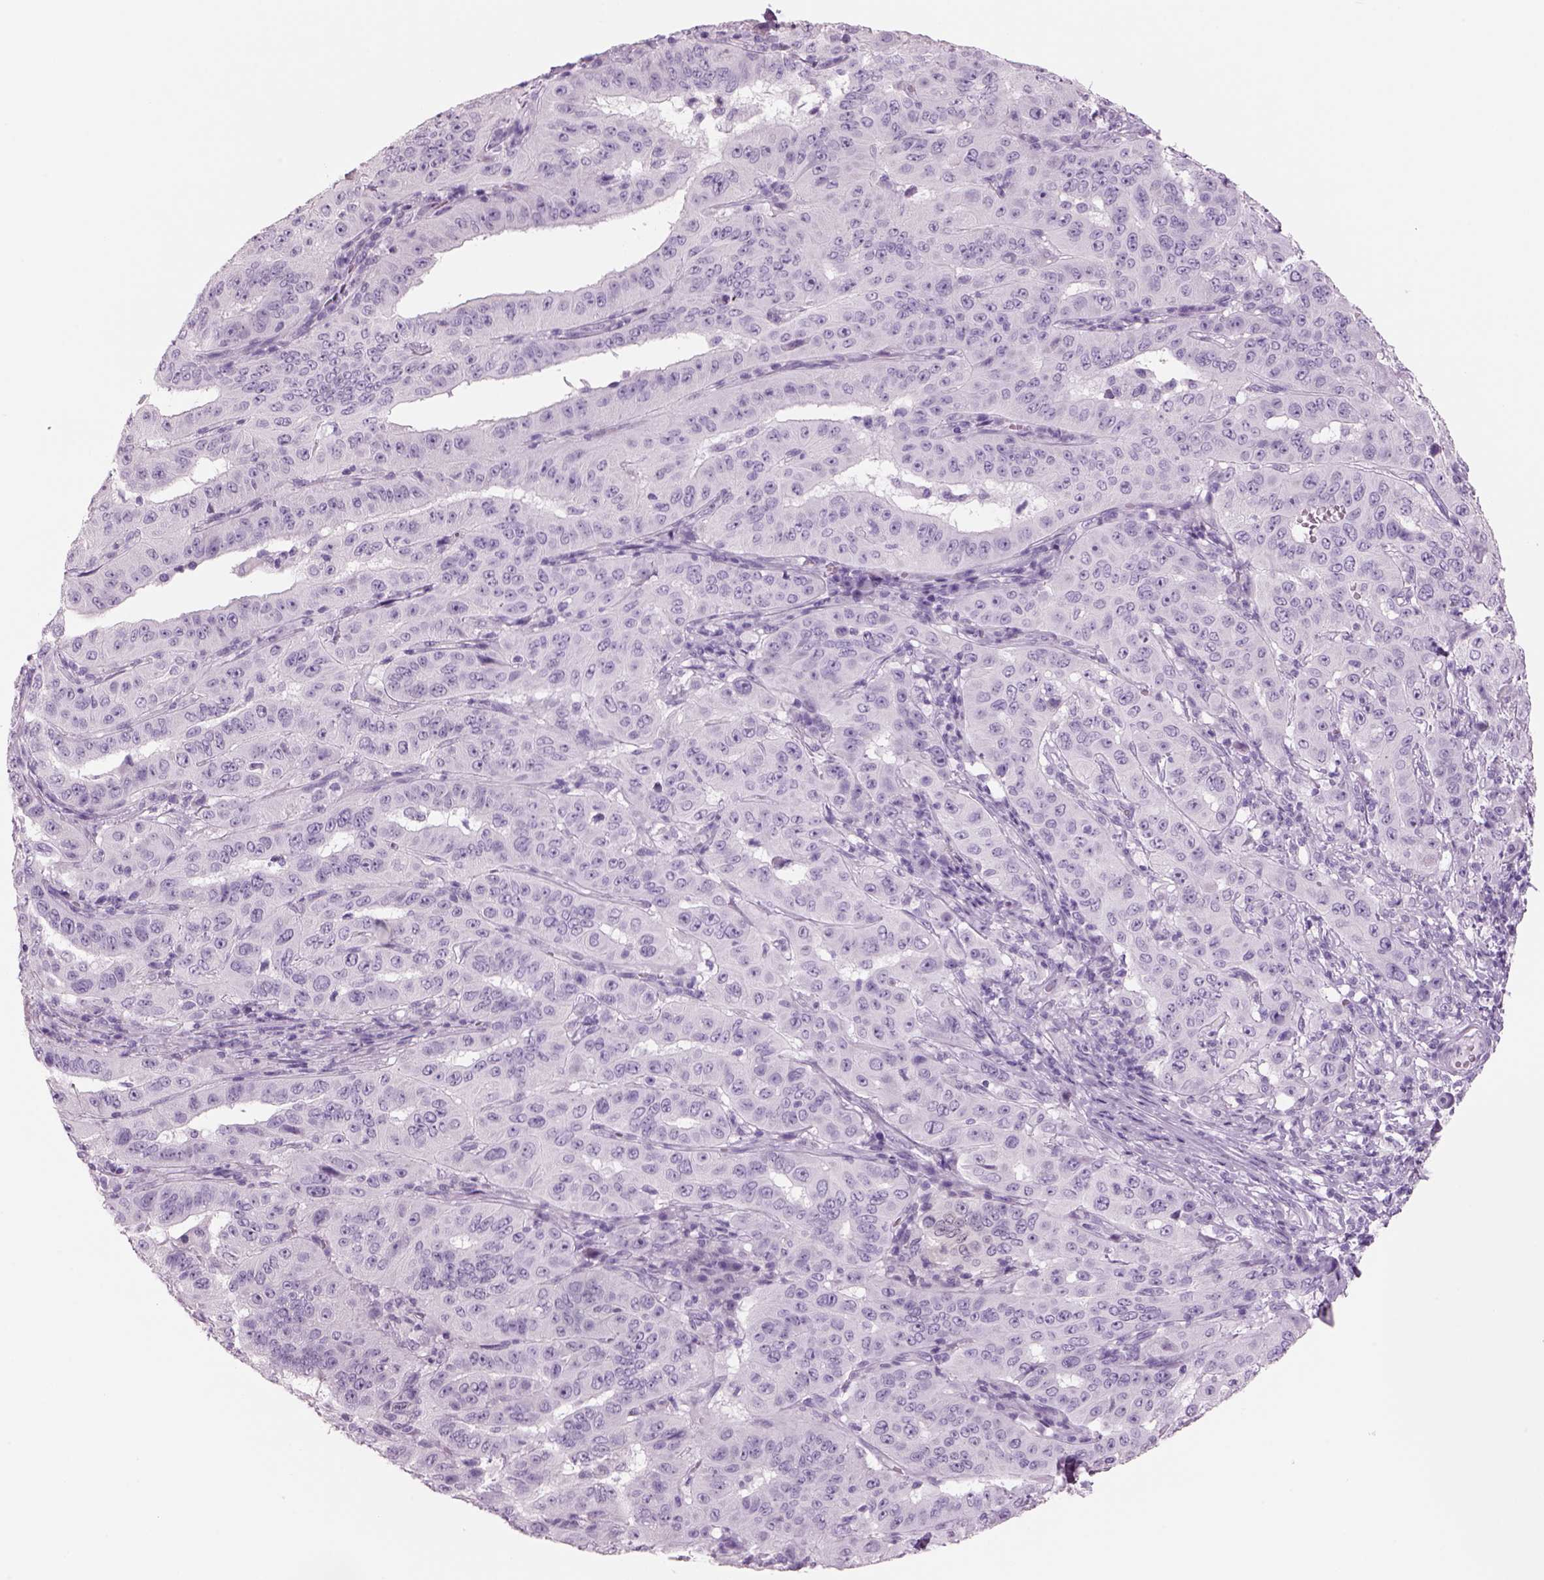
{"staining": {"intensity": "negative", "quantity": "none", "location": "none"}, "tissue": "pancreatic cancer", "cell_type": "Tumor cells", "image_type": "cancer", "snomed": [{"axis": "morphology", "description": "Adenocarcinoma, NOS"}, {"axis": "topography", "description": "Pancreas"}], "caption": "The histopathology image demonstrates no staining of tumor cells in adenocarcinoma (pancreatic).", "gene": "RHO", "patient": {"sex": "male", "age": 63}}